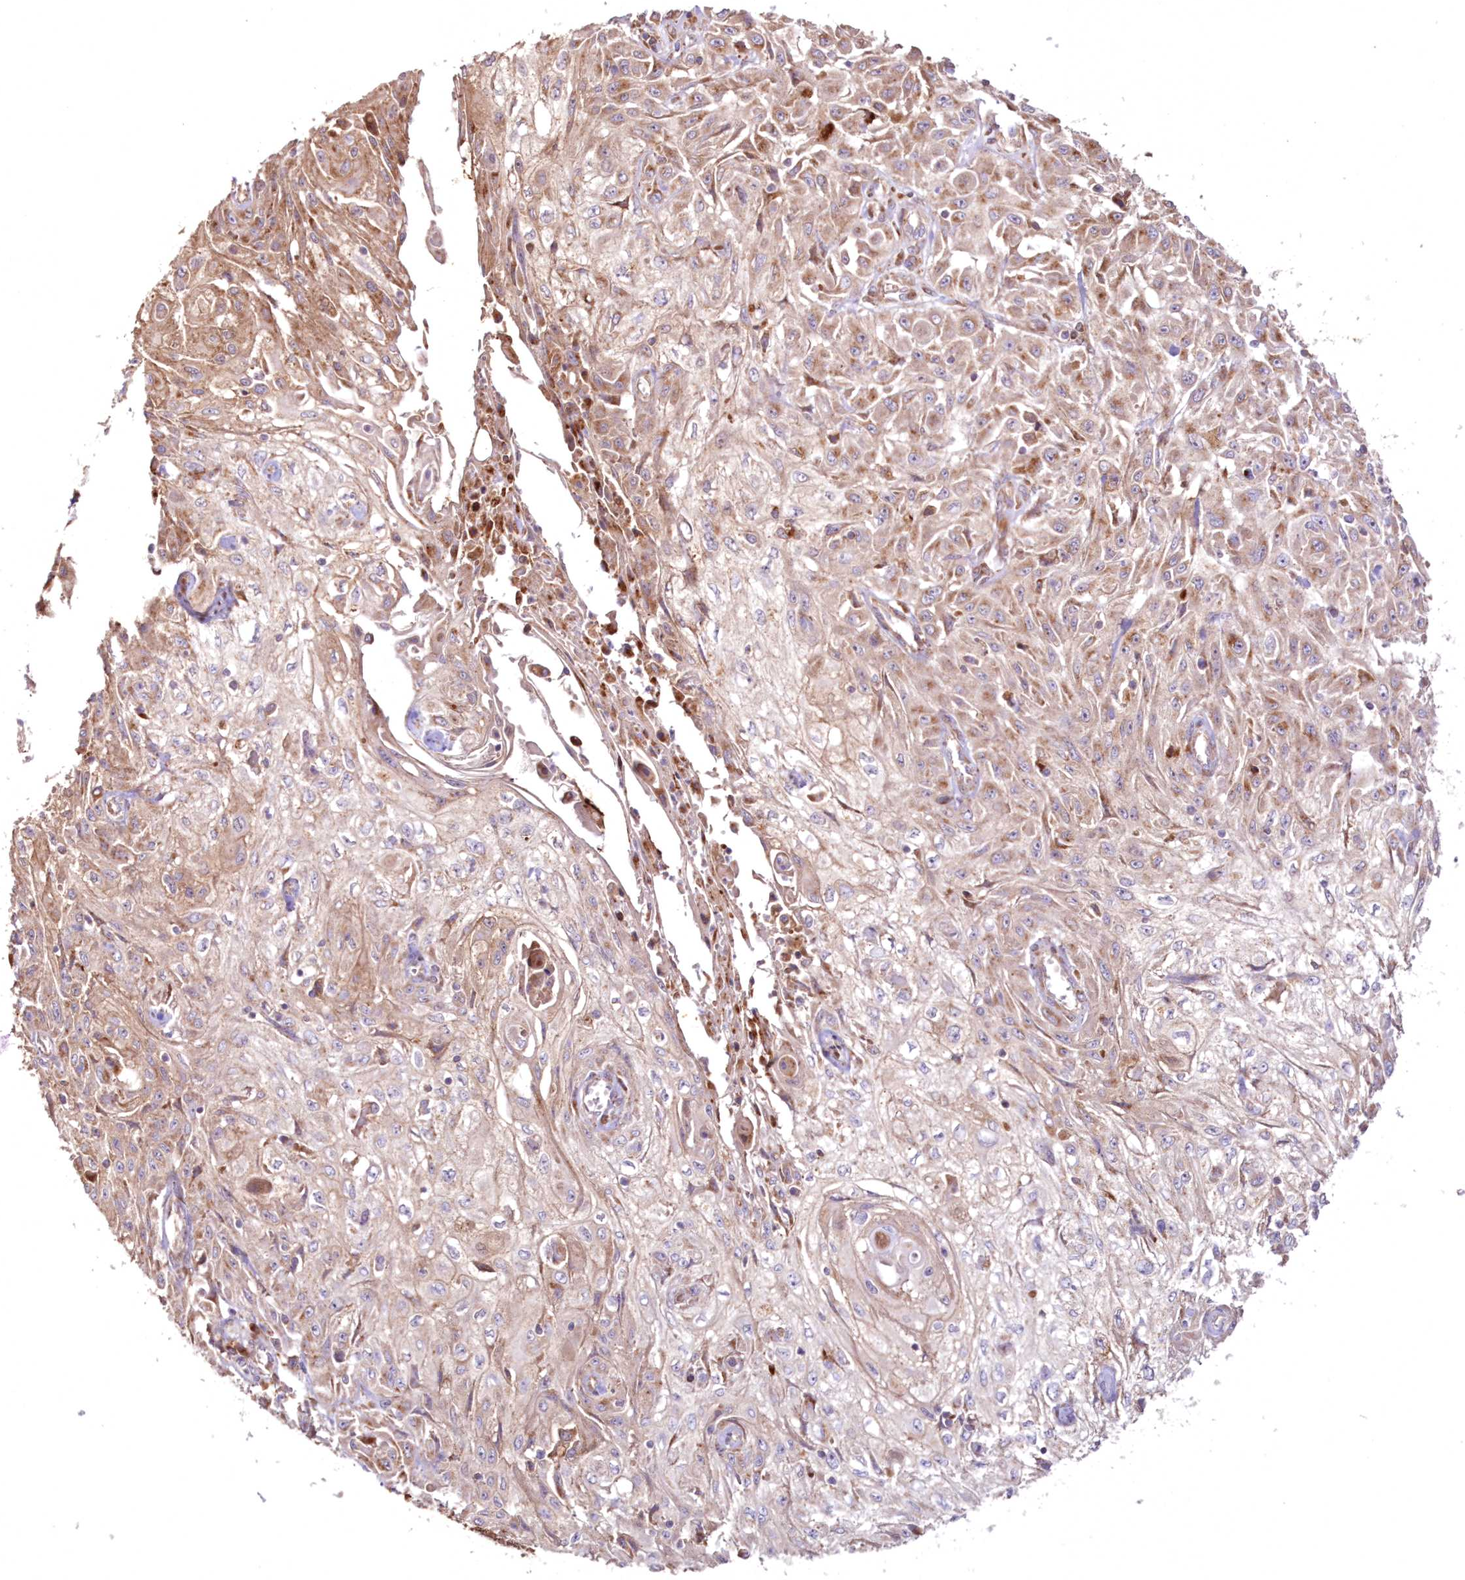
{"staining": {"intensity": "moderate", "quantity": "25%-75%", "location": "cytoplasmic/membranous"}, "tissue": "skin cancer", "cell_type": "Tumor cells", "image_type": "cancer", "snomed": [{"axis": "morphology", "description": "Squamous cell carcinoma, NOS"}, {"axis": "morphology", "description": "Squamous cell carcinoma, metastatic, NOS"}, {"axis": "topography", "description": "Skin"}, {"axis": "topography", "description": "Lymph node"}], "caption": "Tumor cells reveal medium levels of moderate cytoplasmic/membranous expression in approximately 25%-75% of cells in skin cancer.", "gene": "DDO", "patient": {"sex": "male", "age": 75}}